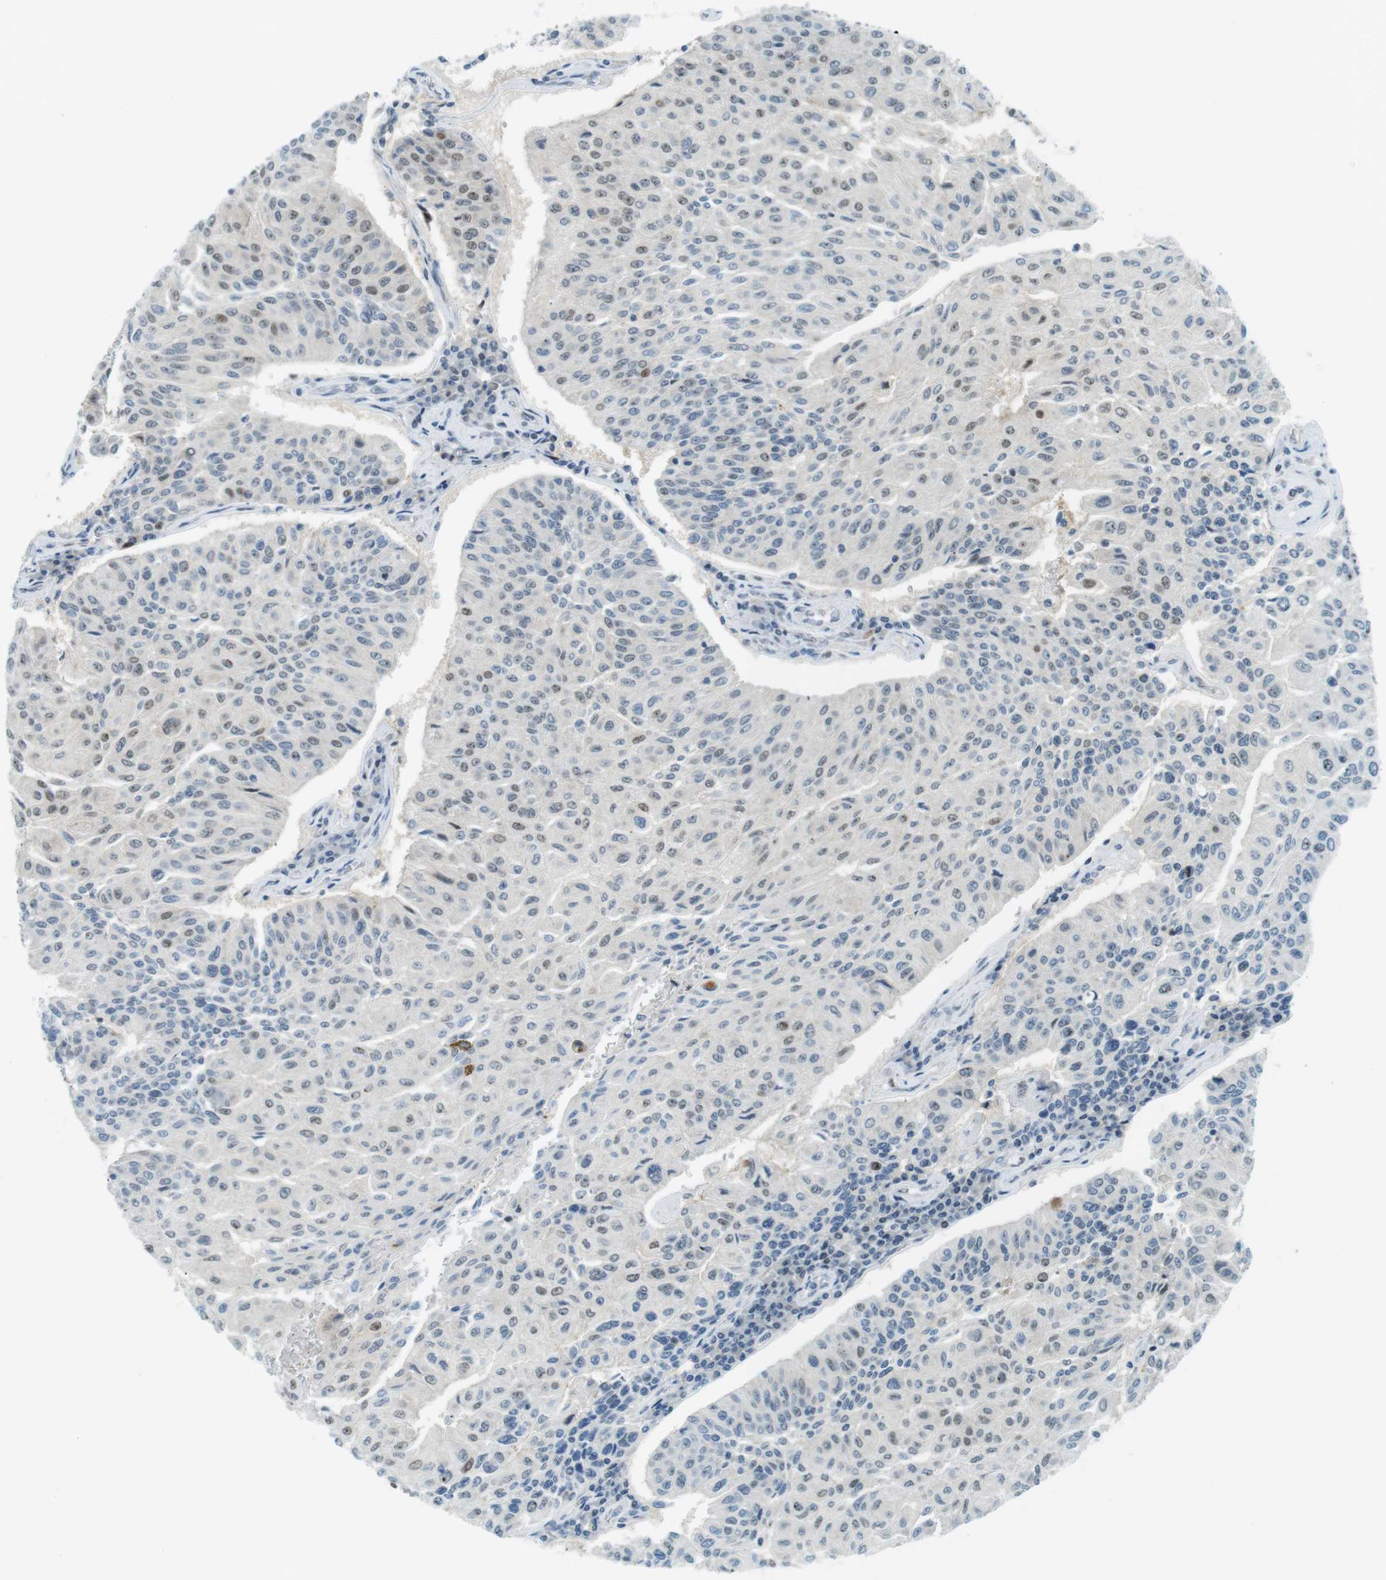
{"staining": {"intensity": "weak", "quantity": "<25%", "location": "nuclear"}, "tissue": "urothelial cancer", "cell_type": "Tumor cells", "image_type": "cancer", "snomed": [{"axis": "morphology", "description": "Urothelial carcinoma, High grade"}, {"axis": "topography", "description": "Urinary bladder"}], "caption": "Immunohistochemistry photomicrograph of neoplastic tissue: human high-grade urothelial carcinoma stained with DAB (3,3'-diaminobenzidine) shows no significant protein expression in tumor cells.", "gene": "UBB", "patient": {"sex": "male", "age": 66}}